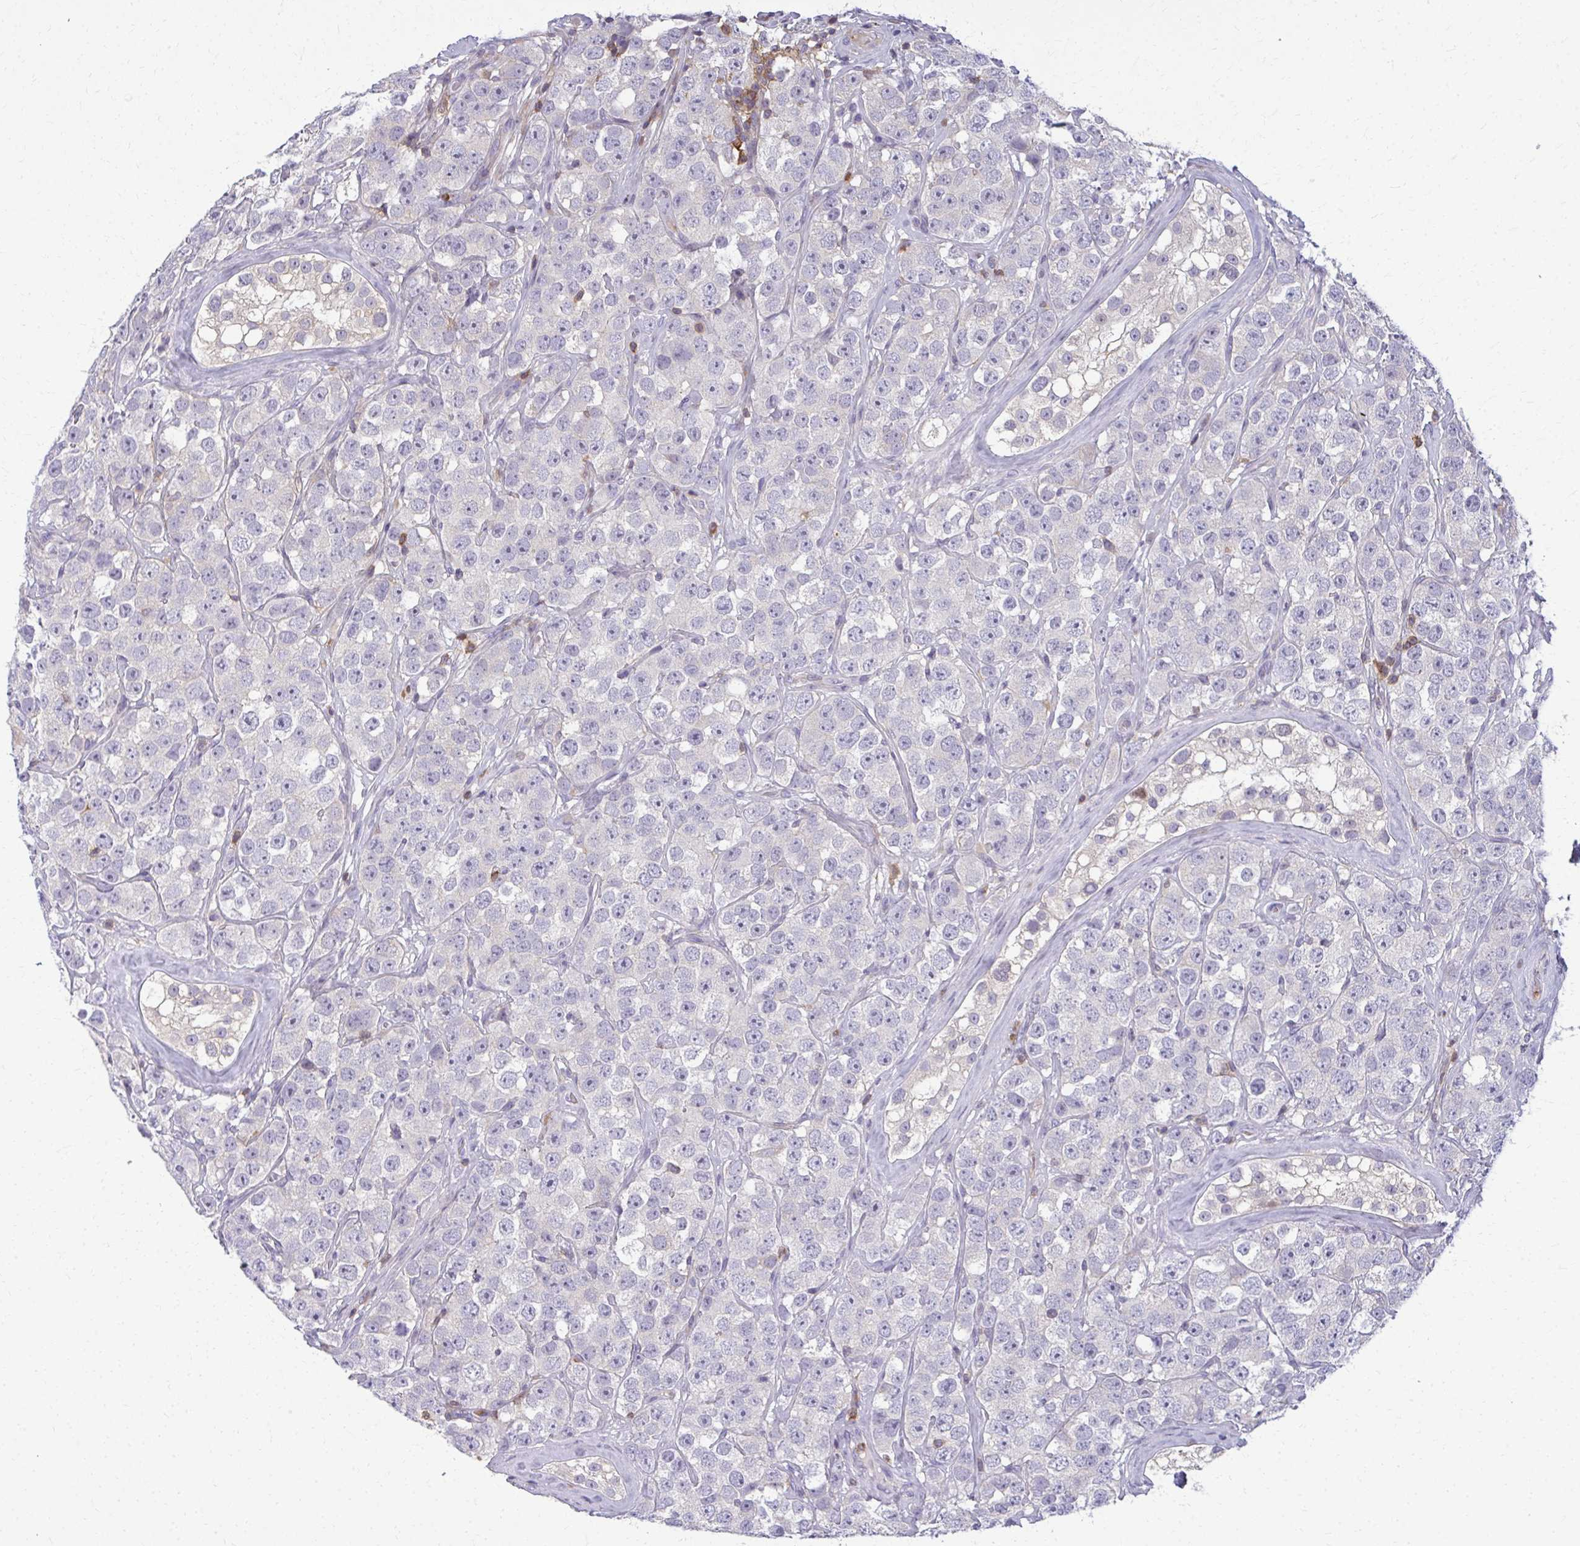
{"staining": {"intensity": "negative", "quantity": "none", "location": "none"}, "tissue": "testis cancer", "cell_type": "Tumor cells", "image_type": "cancer", "snomed": [{"axis": "morphology", "description": "Seminoma, NOS"}, {"axis": "topography", "description": "Testis"}], "caption": "IHC of testis cancer (seminoma) shows no positivity in tumor cells. (DAB (3,3'-diaminobenzidine) immunohistochemistry visualized using brightfield microscopy, high magnification).", "gene": "AP5M1", "patient": {"sex": "male", "age": 28}}